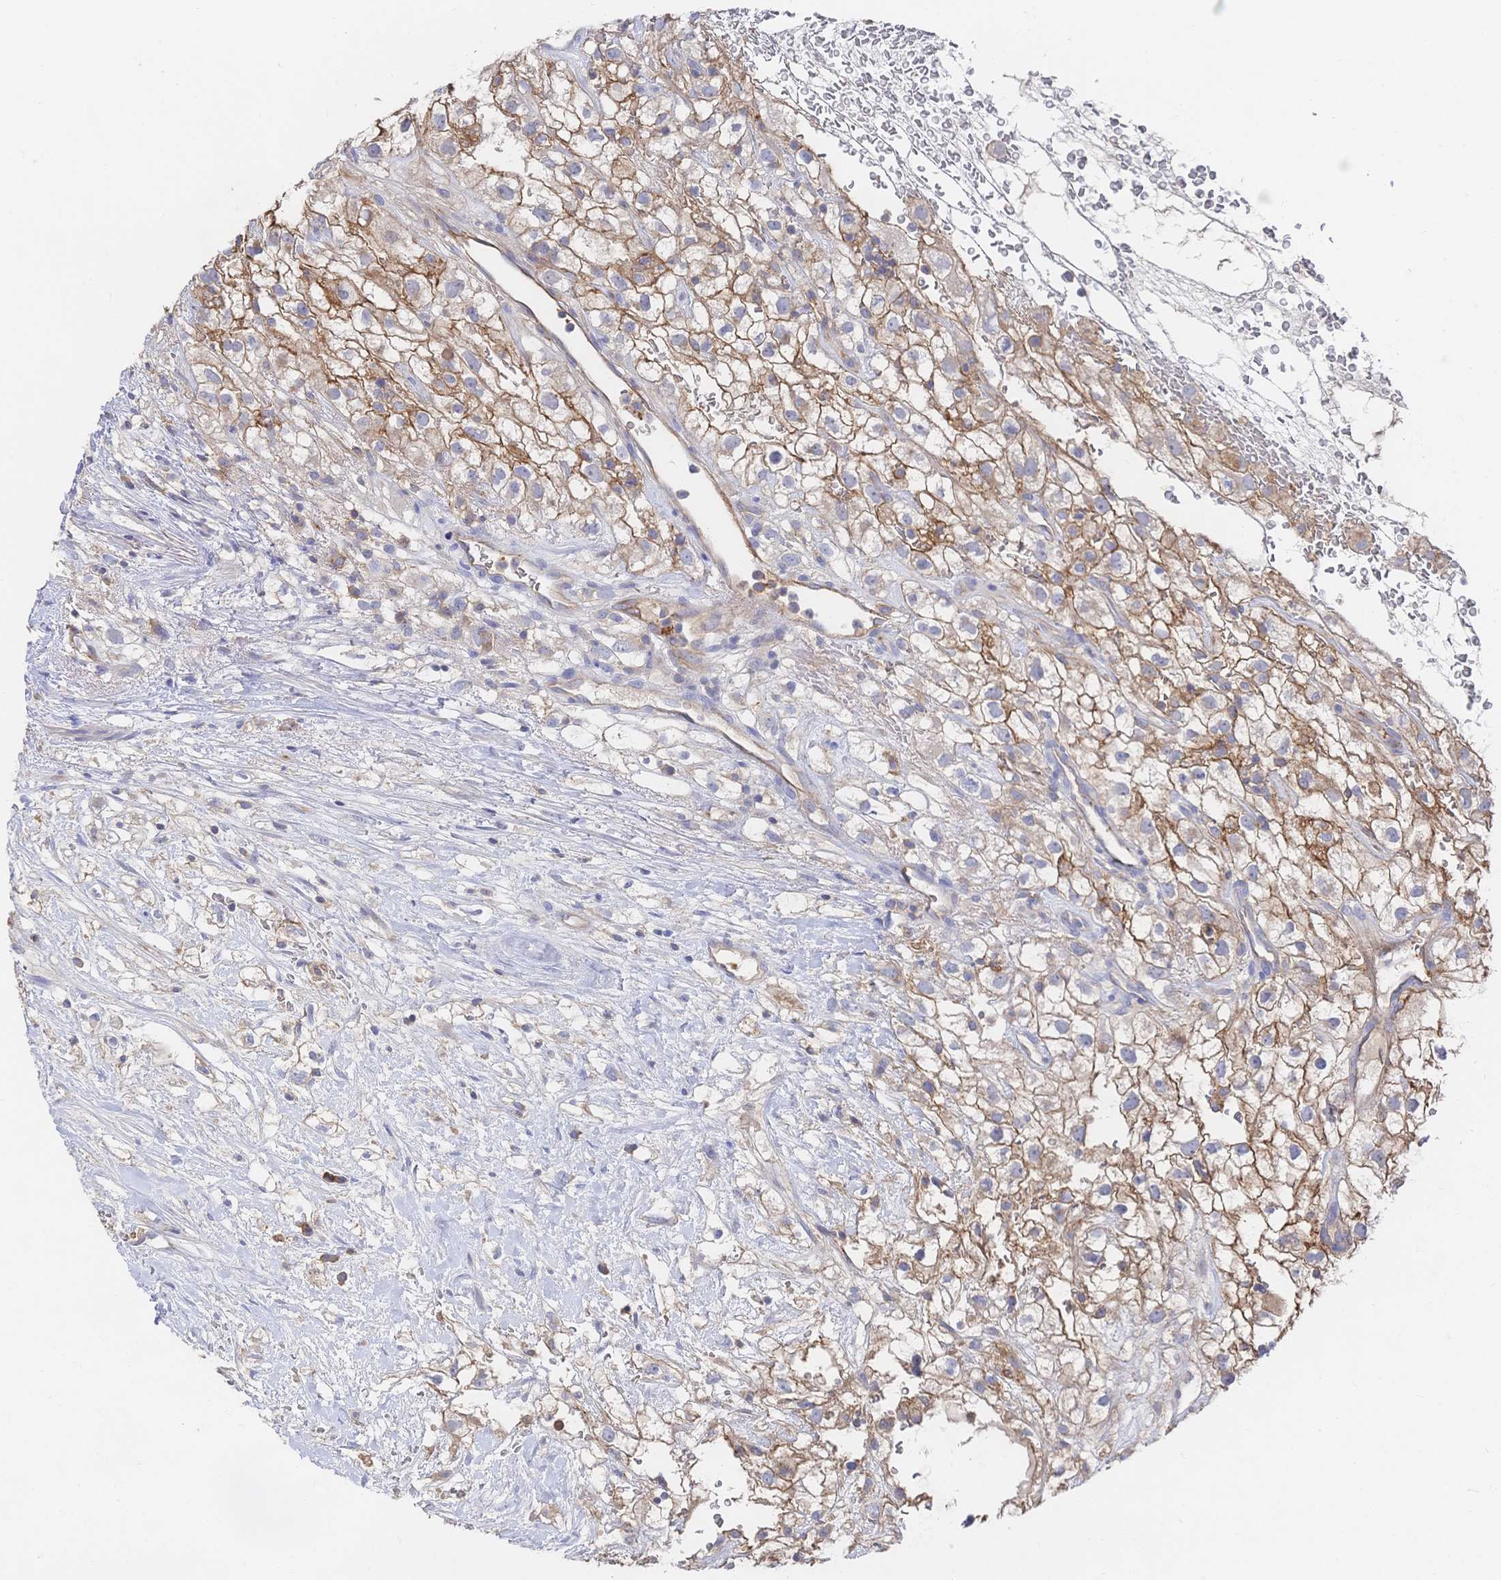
{"staining": {"intensity": "moderate", "quantity": ">75%", "location": "cytoplasmic/membranous"}, "tissue": "renal cancer", "cell_type": "Tumor cells", "image_type": "cancer", "snomed": [{"axis": "morphology", "description": "Adenocarcinoma, NOS"}, {"axis": "topography", "description": "Kidney"}], "caption": "DAB immunohistochemical staining of renal cancer (adenocarcinoma) displays moderate cytoplasmic/membranous protein staining in approximately >75% of tumor cells. Immunohistochemistry stains the protein of interest in brown and the nuclei are stained blue.", "gene": "F11R", "patient": {"sex": "male", "age": 59}}